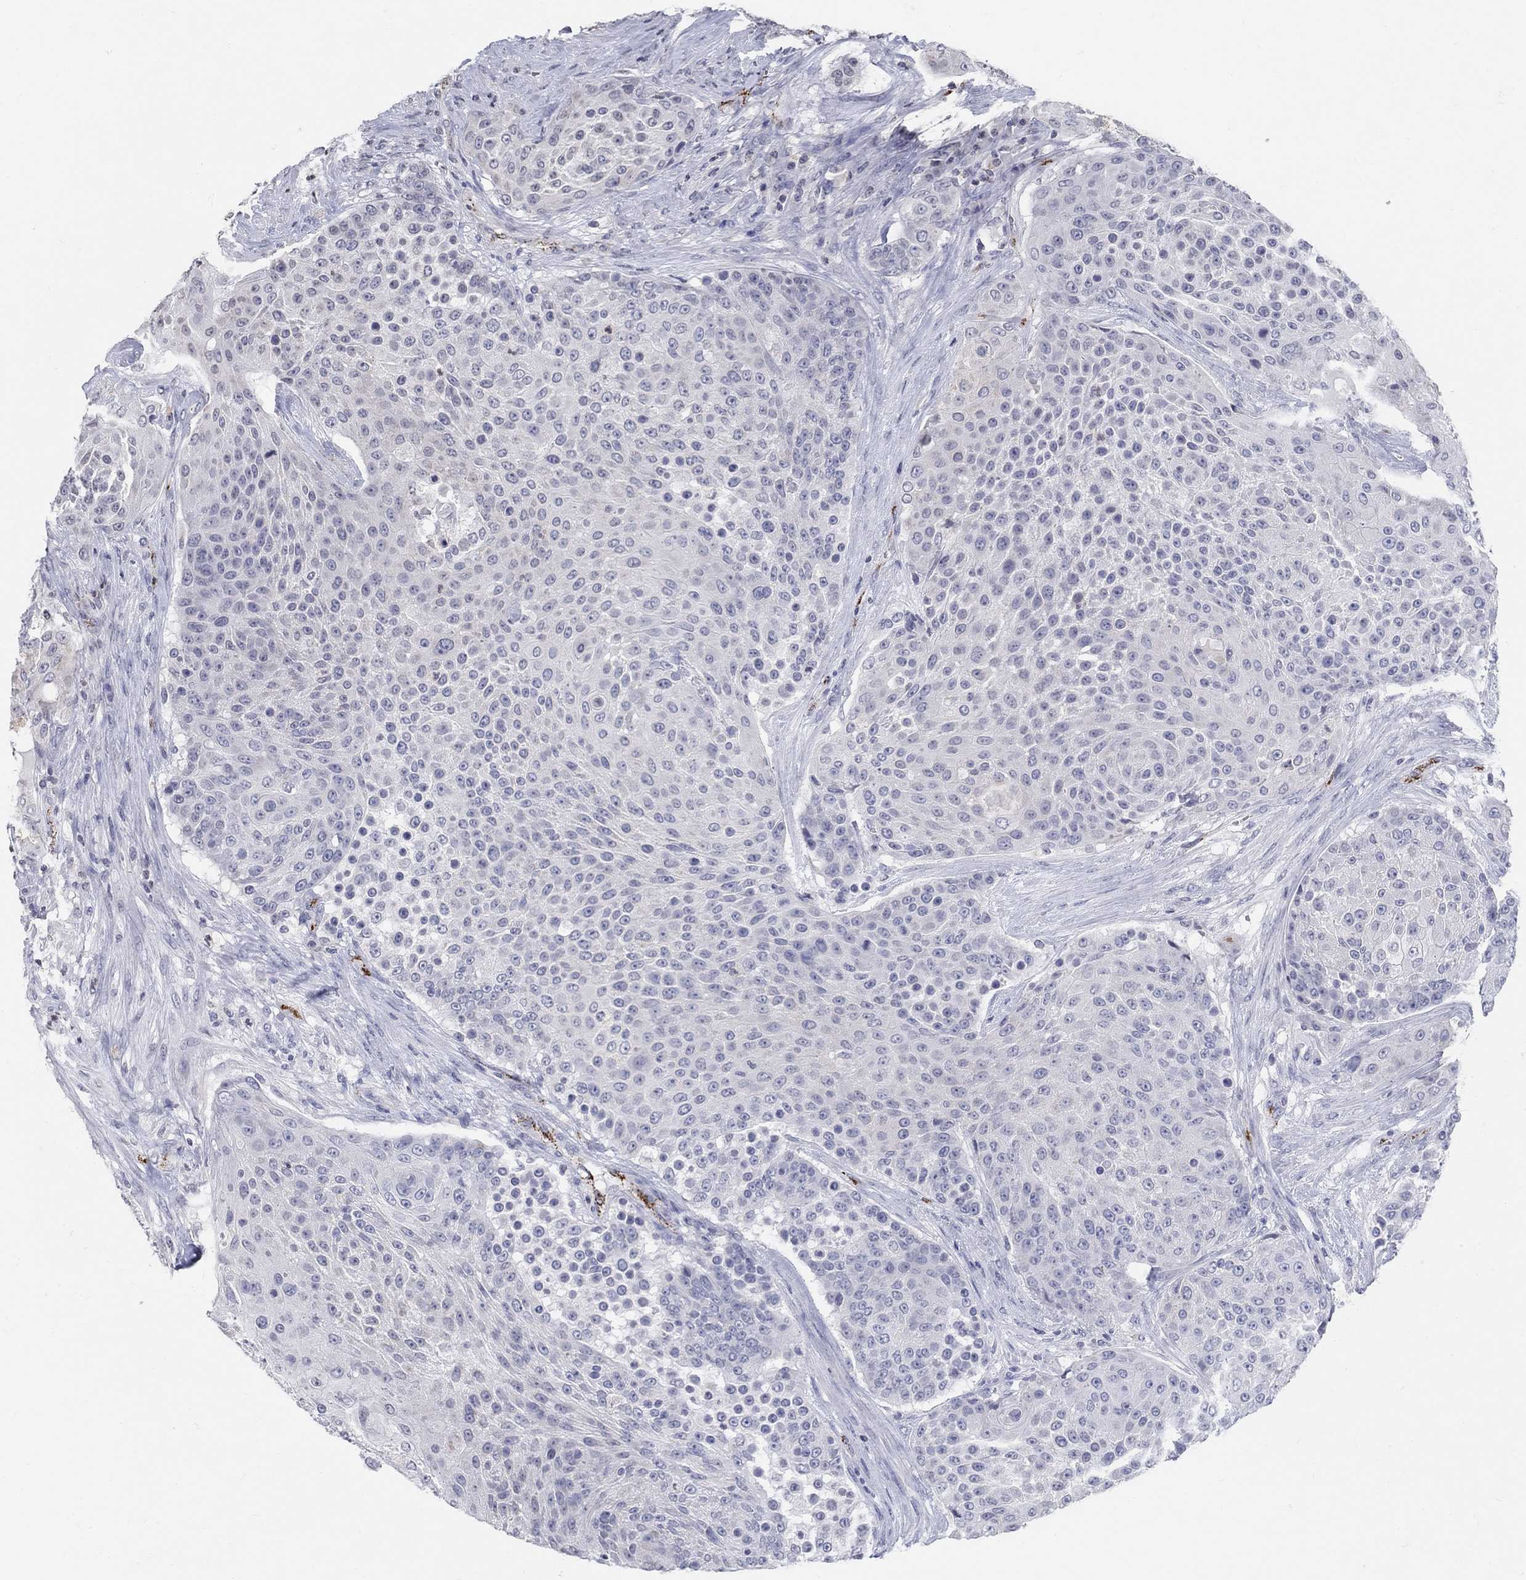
{"staining": {"intensity": "negative", "quantity": "none", "location": "none"}, "tissue": "urothelial cancer", "cell_type": "Tumor cells", "image_type": "cancer", "snomed": [{"axis": "morphology", "description": "Urothelial carcinoma, High grade"}, {"axis": "topography", "description": "Urinary bladder"}], "caption": "High-grade urothelial carcinoma was stained to show a protein in brown. There is no significant staining in tumor cells. (Stains: DAB (3,3'-diaminobenzidine) immunohistochemistry (IHC) with hematoxylin counter stain, Microscopy: brightfield microscopy at high magnification).", "gene": "TINAG", "patient": {"sex": "female", "age": 63}}